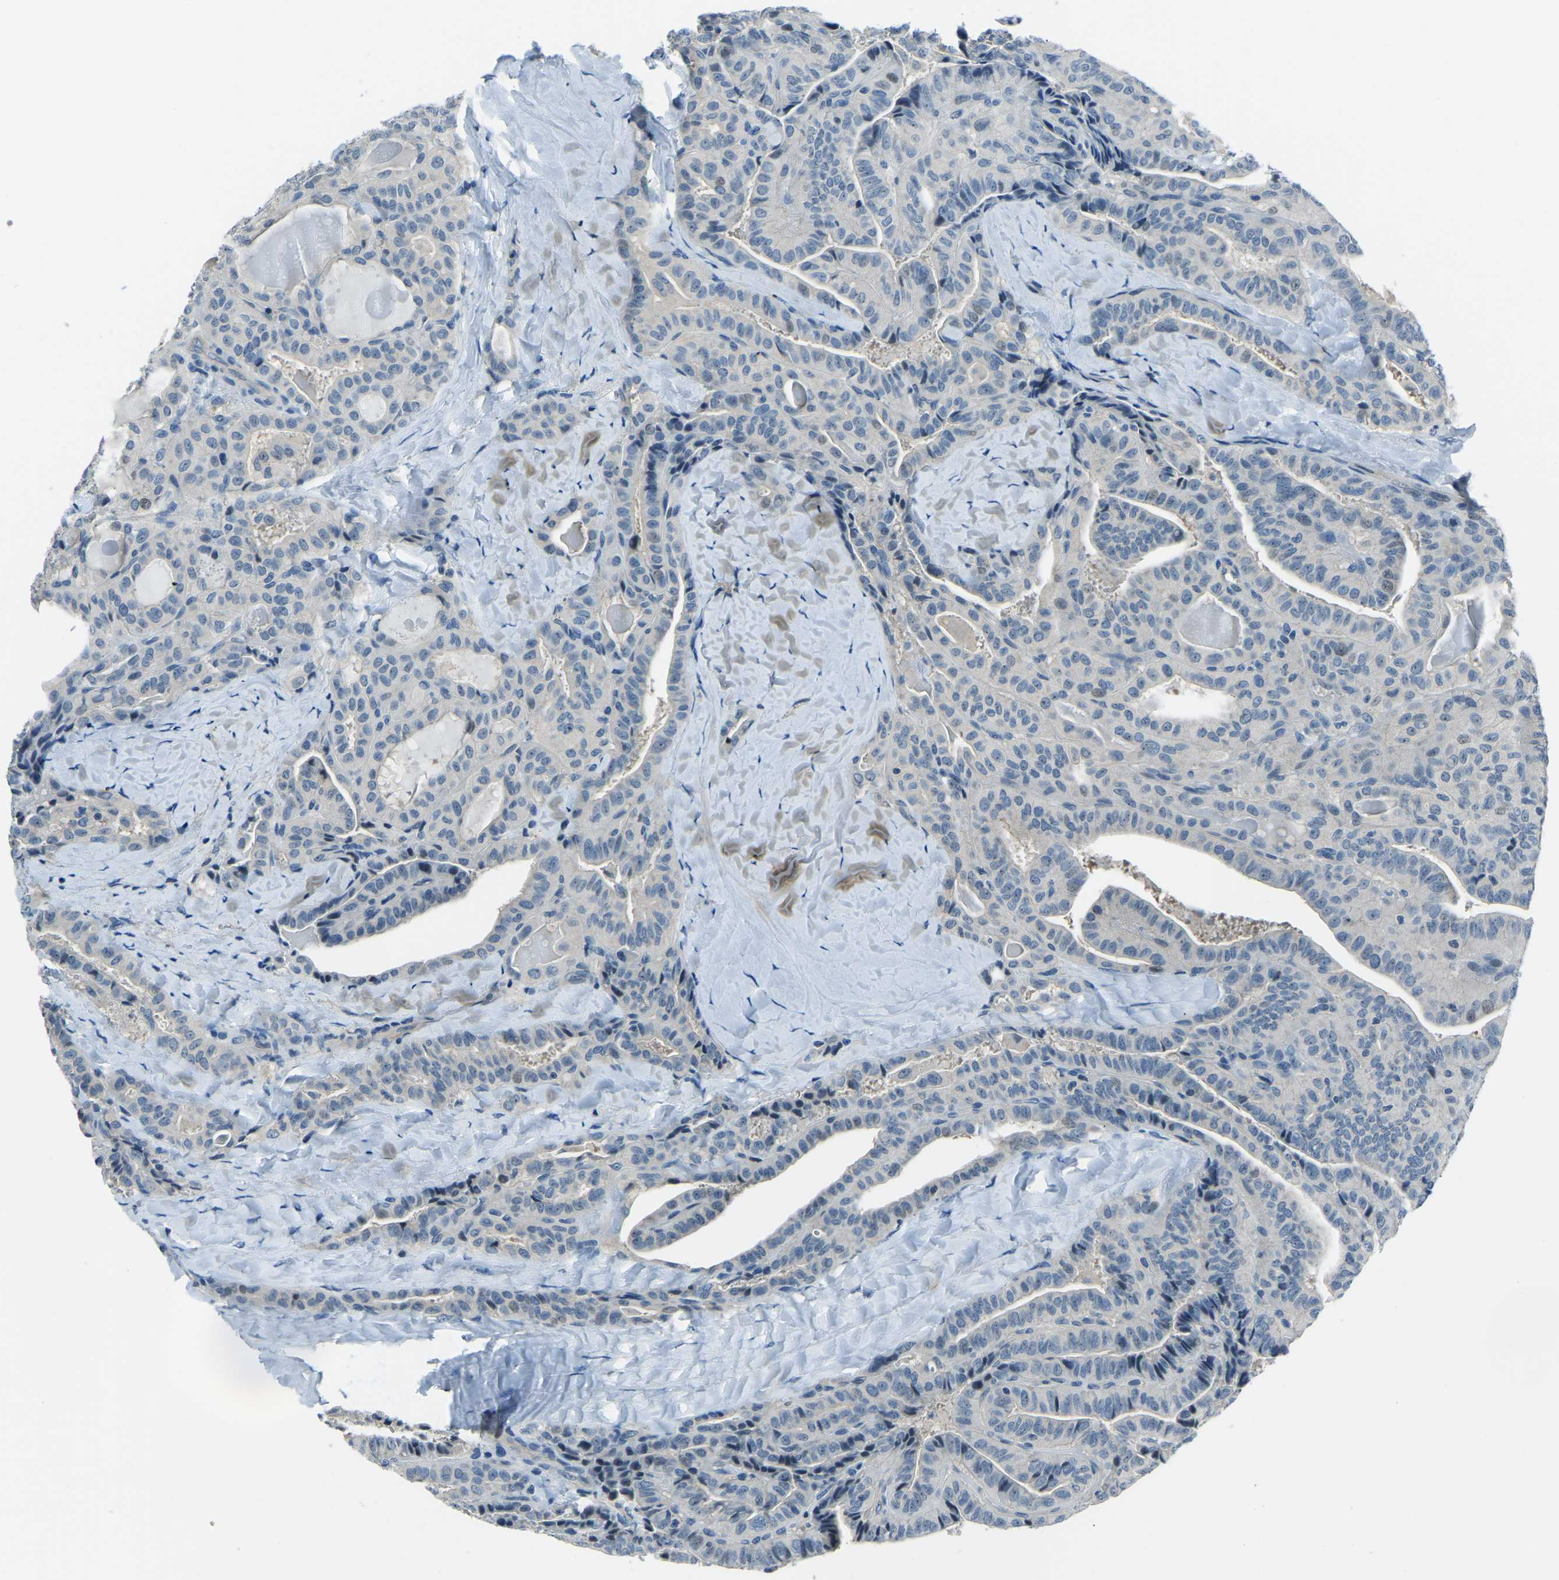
{"staining": {"intensity": "weak", "quantity": "<25%", "location": "nuclear"}, "tissue": "thyroid cancer", "cell_type": "Tumor cells", "image_type": "cancer", "snomed": [{"axis": "morphology", "description": "Papillary adenocarcinoma, NOS"}, {"axis": "topography", "description": "Thyroid gland"}], "caption": "Immunohistochemistry image of human thyroid cancer stained for a protein (brown), which exhibits no staining in tumor cells.", "gene": "RRP1", "patient": {"sex": "male", "age": 77}}